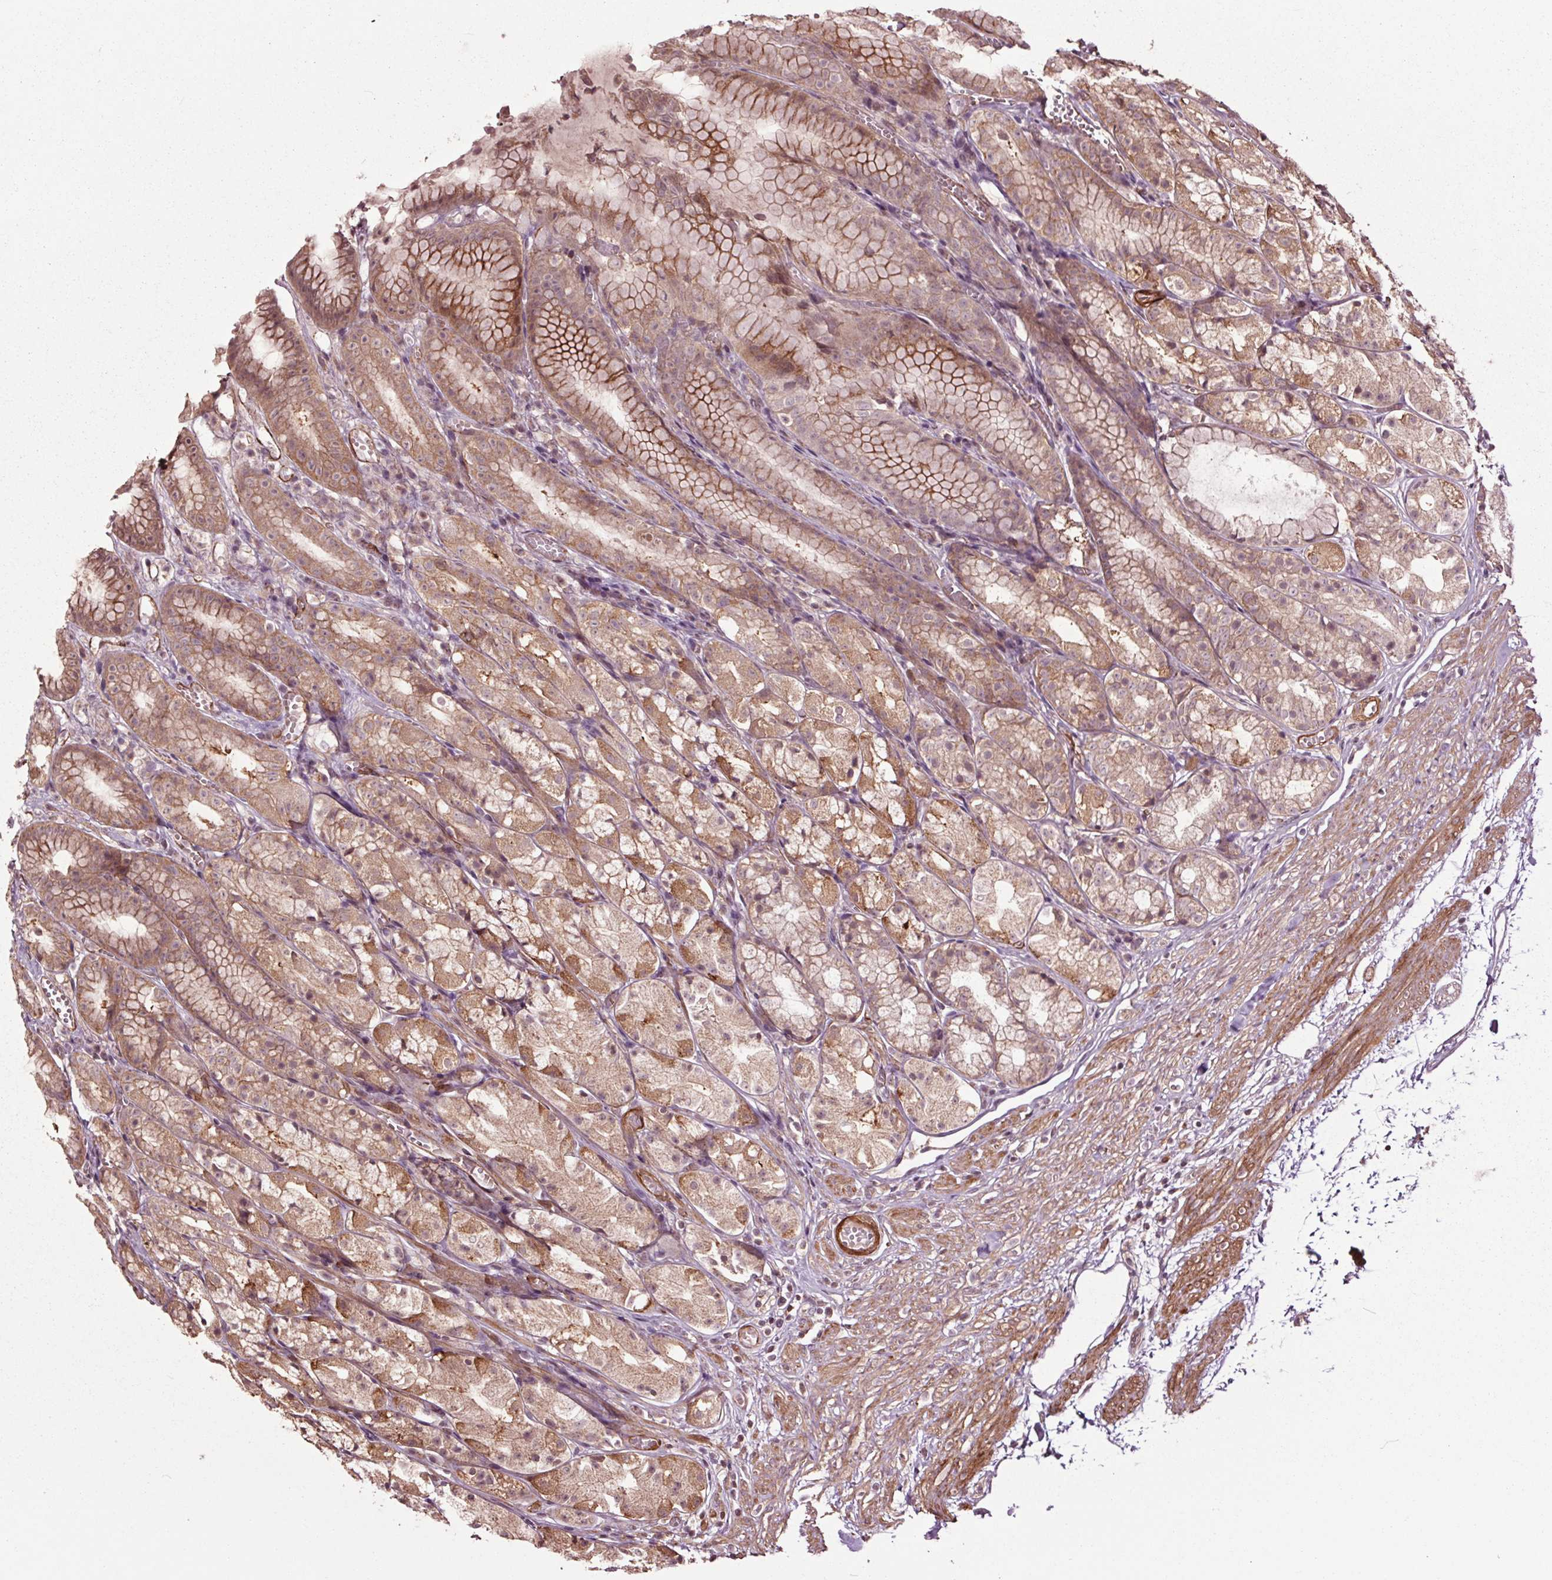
{"staining": {"intensity": "moderate", "quantity": "25%-75%", "location": "cytoplasmic/membranous"}, "tissue": "stomach", "cell_type": "Glandular cells", "image_type": "normal", "snomed": [{"axis": "morphology", "description": "Normal tissue, NOS"}, {"axis": "topography", "description": "Stomach"}], "caption": "Glandular cells demonstrate medium levels of moderate cytoplasmic/membranous positivity in approximately 25%-75% of cells in normal stomach. (DAB = brown stain, brightfield microscopy at high magnification).", "gene": "CEP95", "patient": {"sex": "male", "age": 70}}